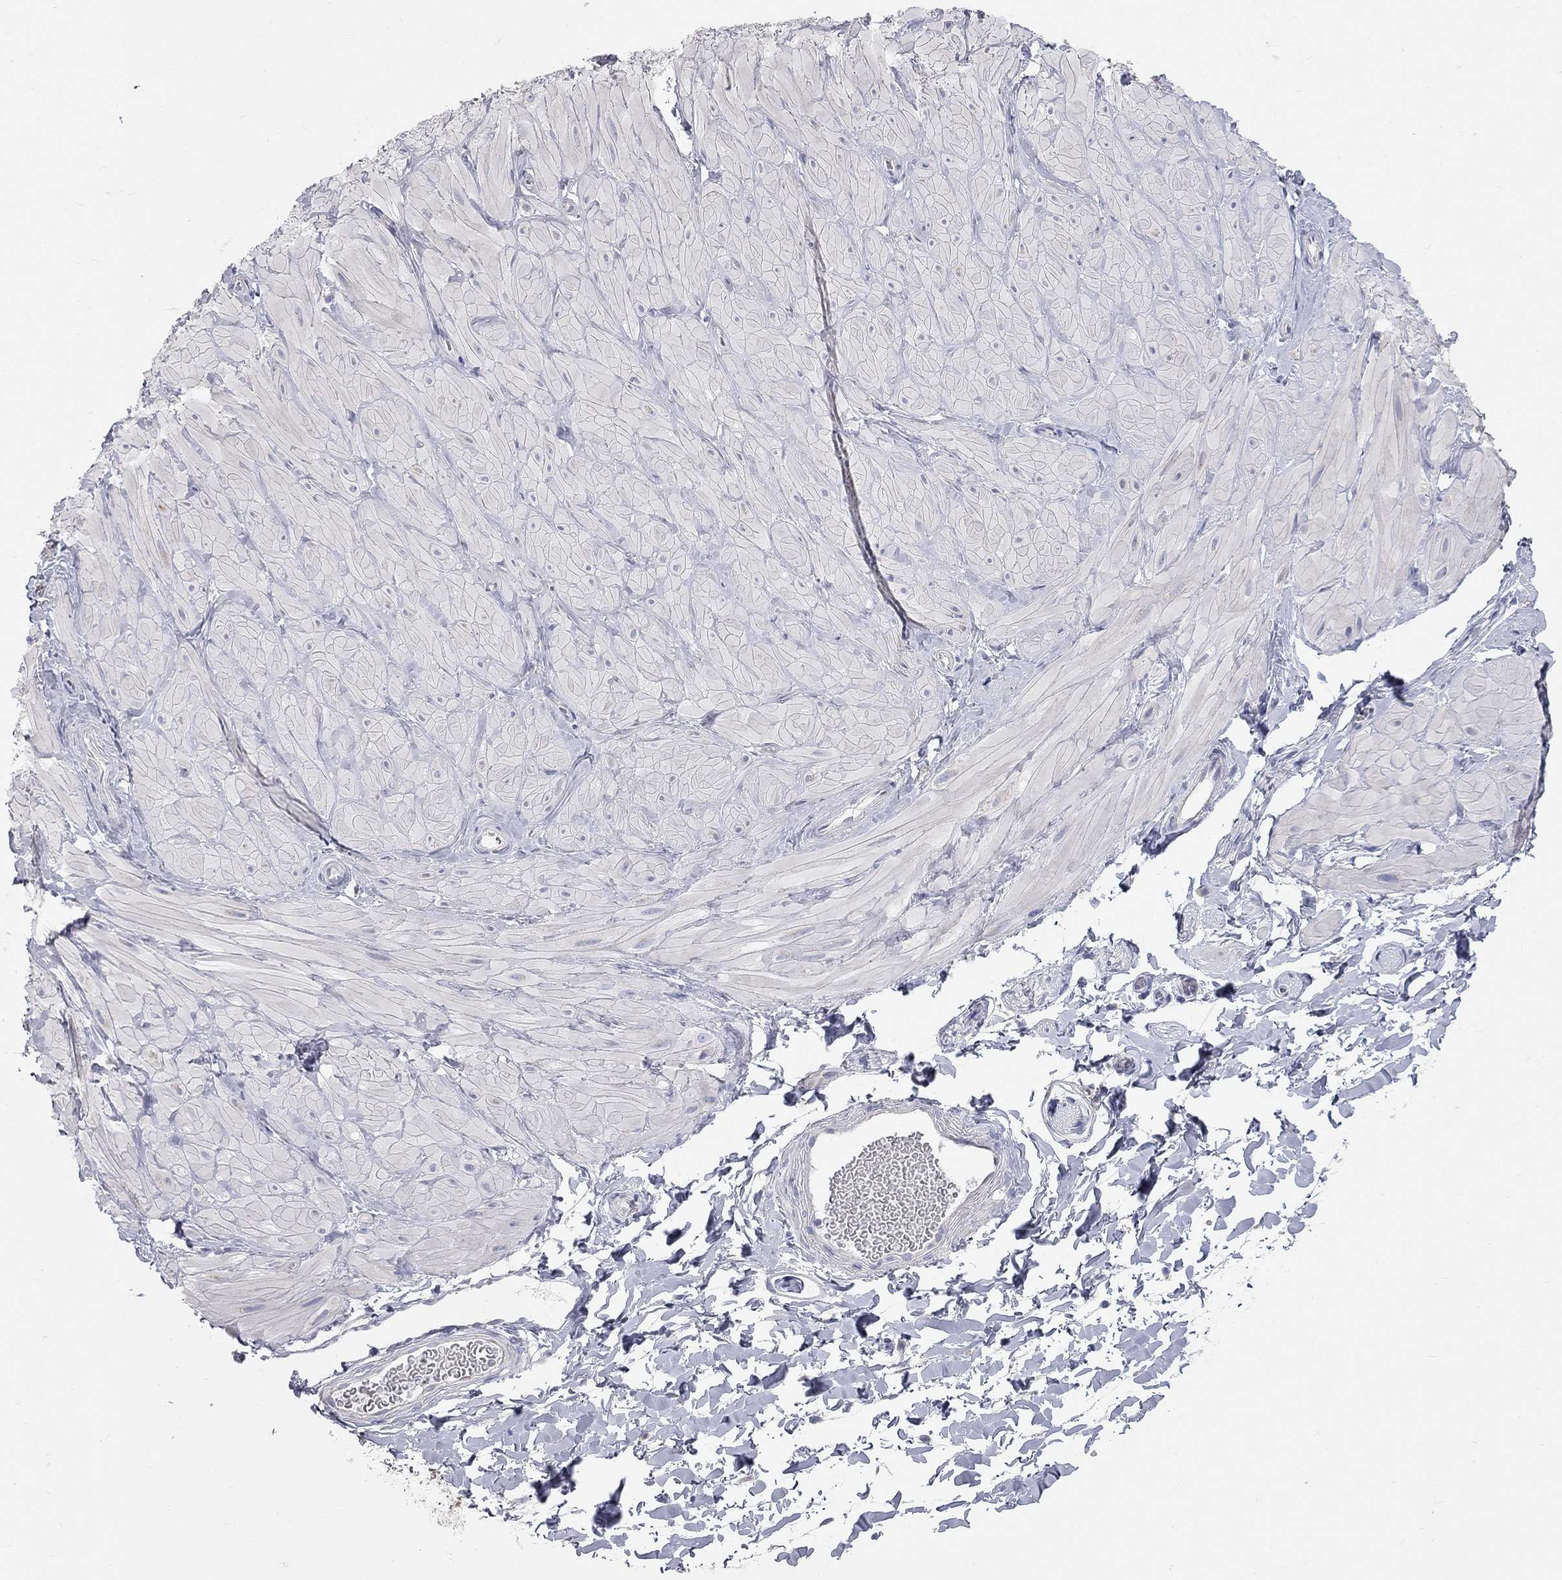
{"staining": {"intensity": "negative", "quantity": "none", "location": "none"}, "tissue": "soft tissue", "cell_type": "Fibroblasts", "image_type": "normal", "snomed": [{"axis": "morphology", "description": "Normal tissue, NOS"}, {"axis": "topography", "description": "Smooth muscle"}, {"axis": "topography", "description": "Peripheral nerve tissue"}], "caption": "Soft tissue stained for a protein using immunohistochemistry demonstrates no positivity fibroblasts.", "gene": "CFAP161", "patient": {"sex": "male", "age": 22}}